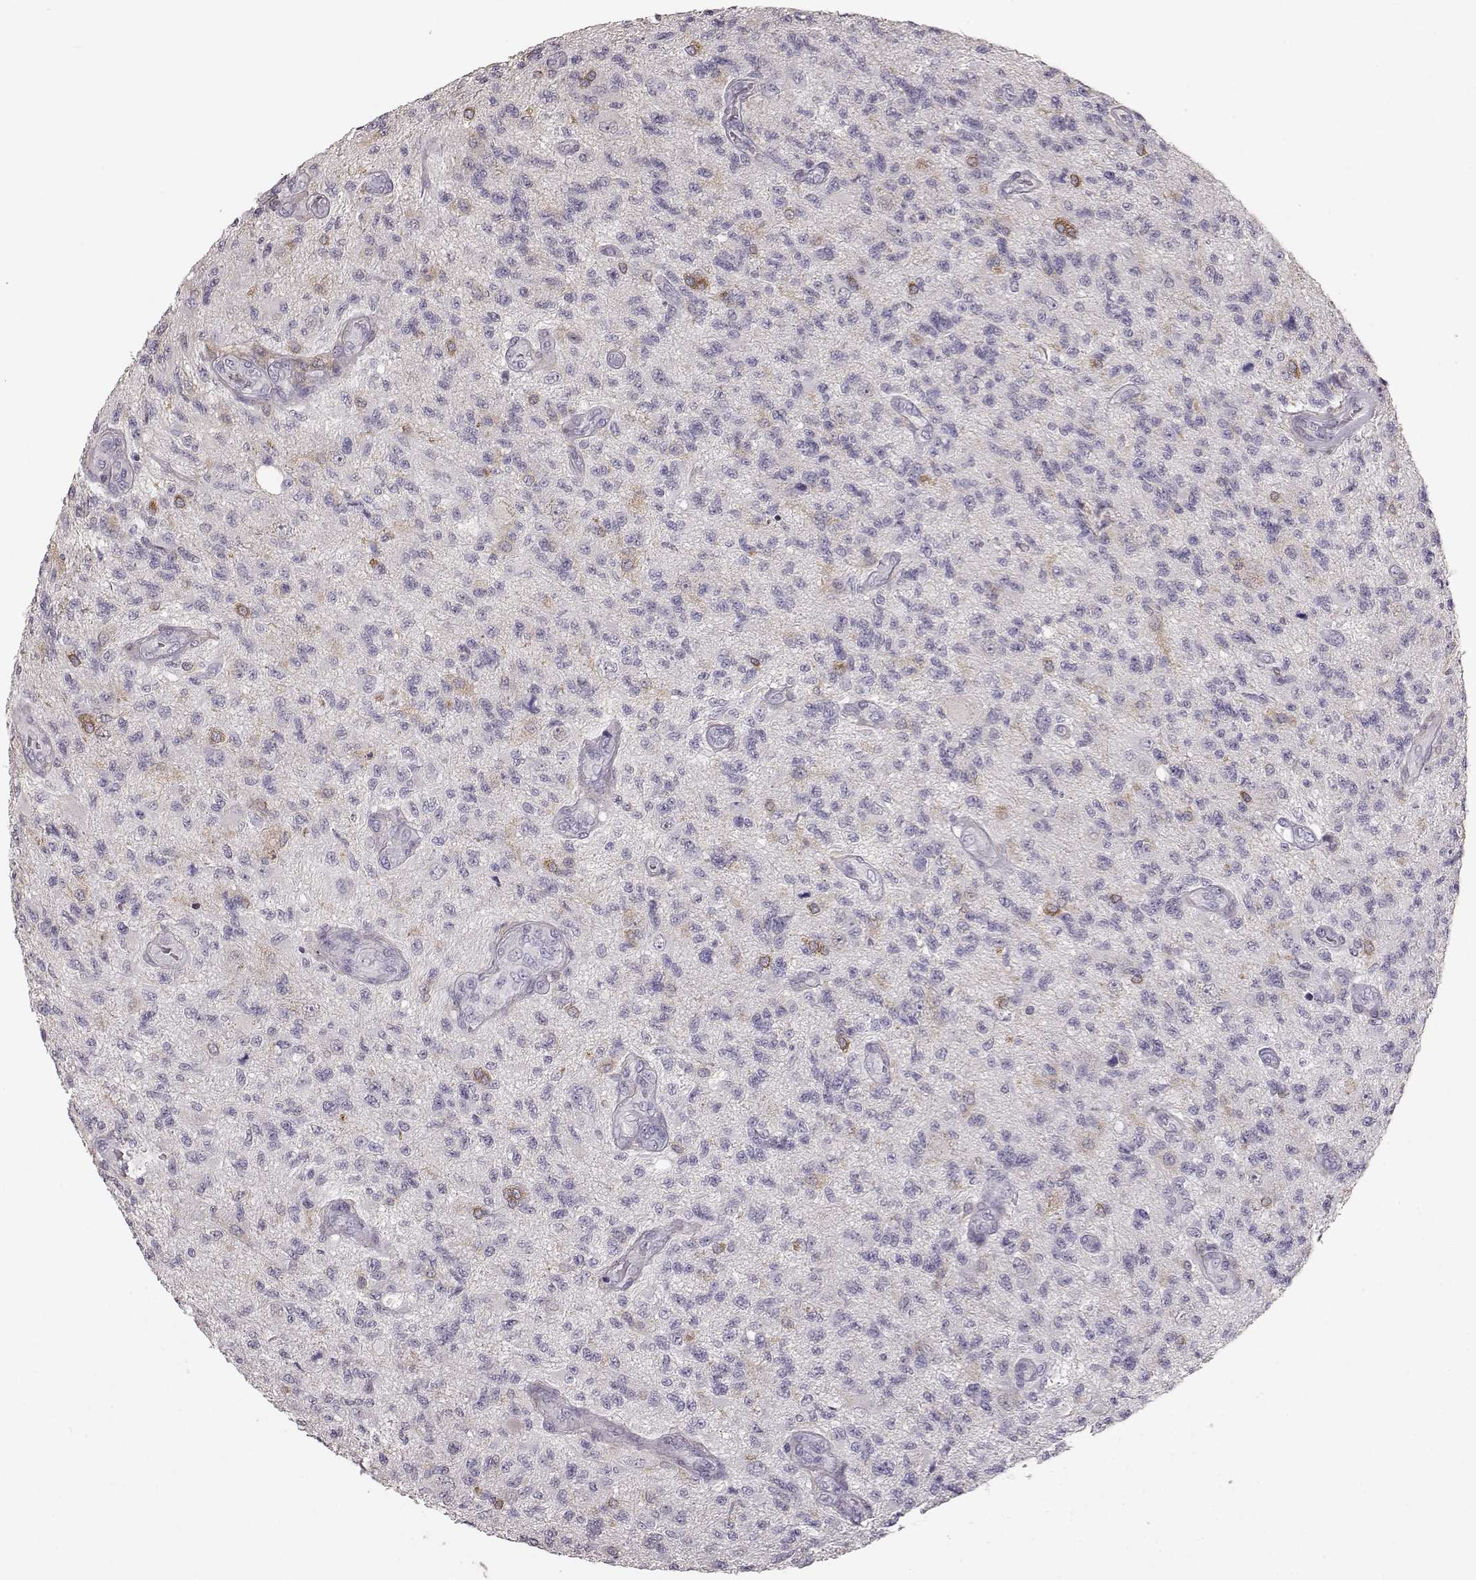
{"staining": {"intensity": "negative", "quantity": "none", "location": "none"}, "tissue": "glioma", "cell_type": "Tumor cells", "image_type": "cancer", "snomed": [{"axis": "morphology", "description": "Glioma, malignant, High grade"}, {"axis": "topography", "description": "Brain"}], "caption": "Immunohistochemistry image of human malignant high-grade glioma stained for a protein (brown), which displays no staining in tumor cells.", "gene": "GPR50", "patient": {"sex": "male", "age": 56}}